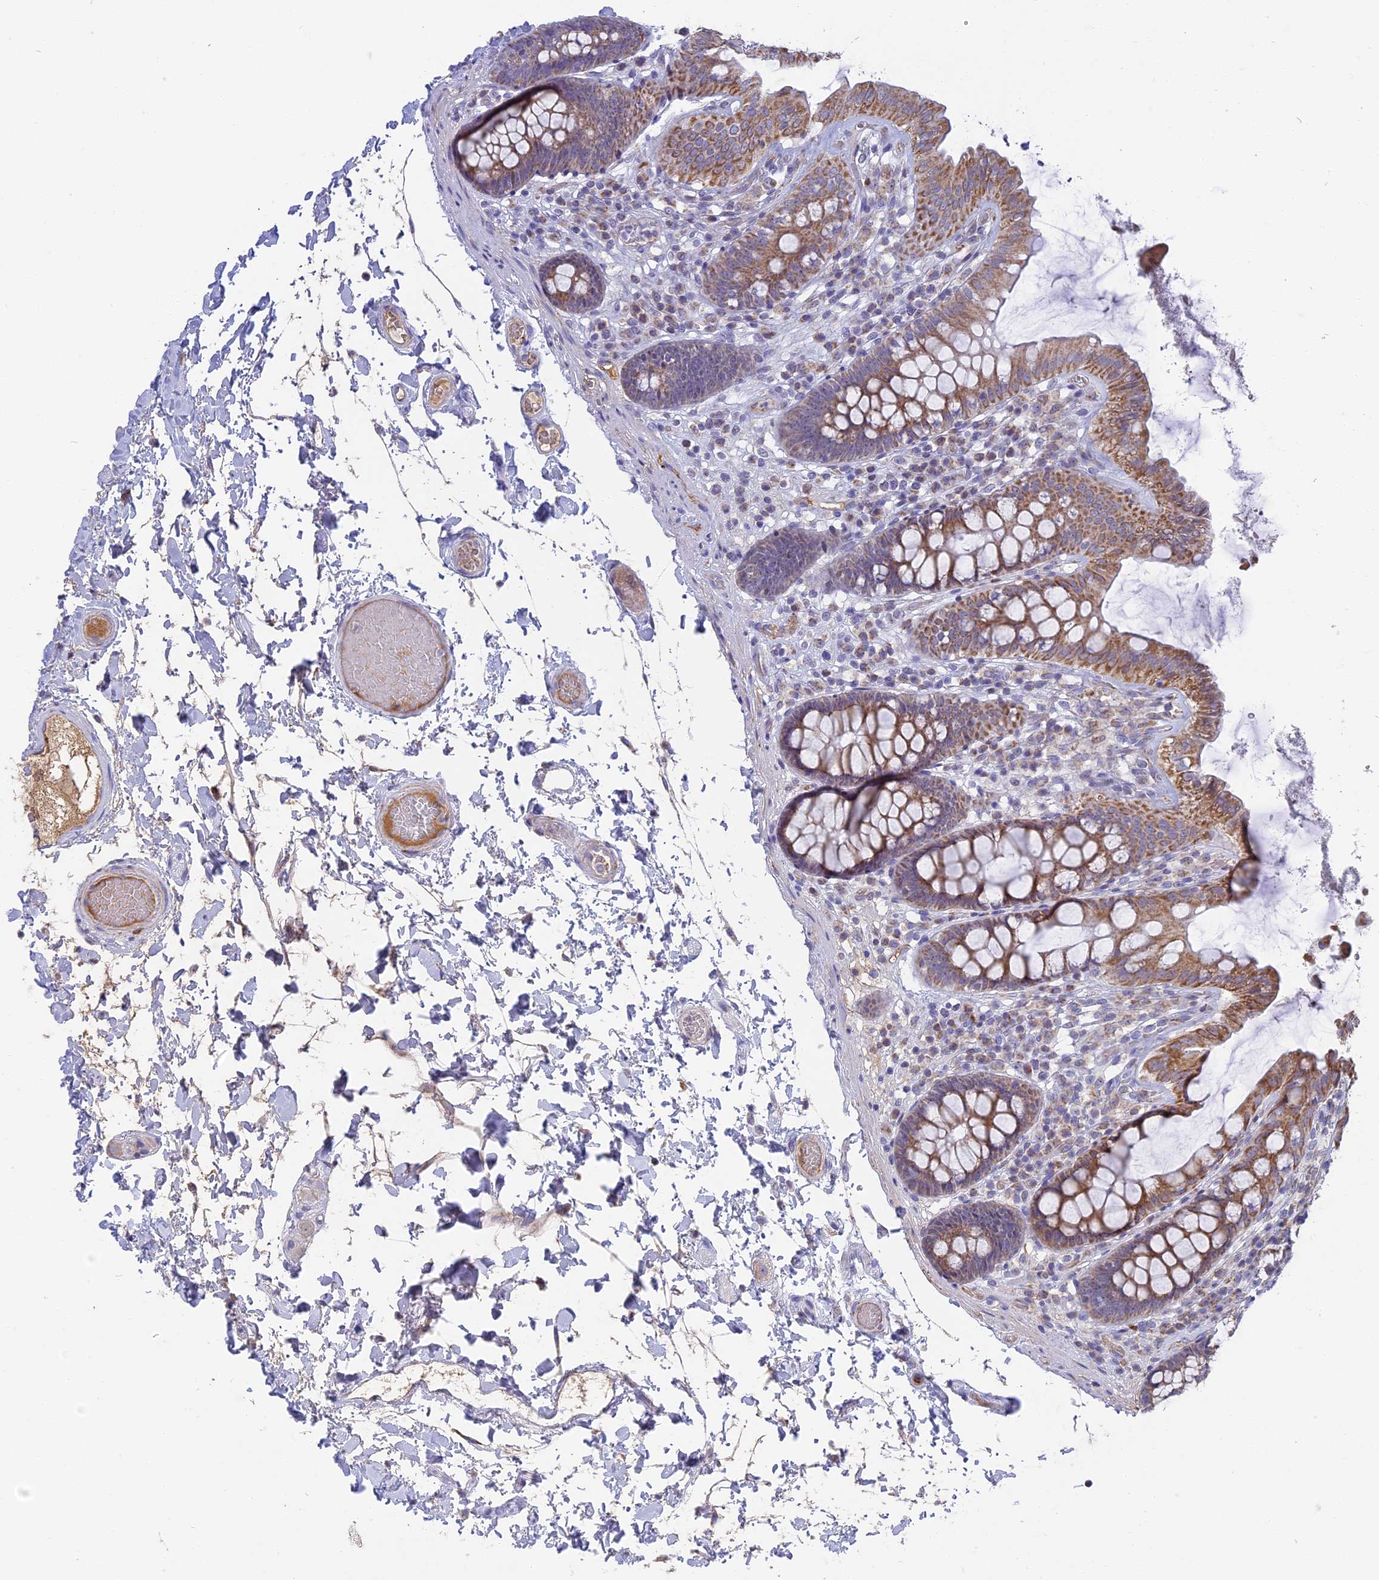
{"staining": {"intensity": "weak", "quantity": ">75%", "location": "cytoplasmic/membranous"}, "tissue": "colon", "cell_type": "Endothelial cells", "image_type": "normal", "snomed": [{"axis": "morphology", "description": "Normal tissue, NOS"}, {"axis": "topography", "description": "Colon"}], "caption": "Brown immunohistochemical staining in normal human colon exhibits weak cytoplasmic/membranous staining in approximately >75% of endothelial cells. (DAB = brown stain, brightfield microscopy at high magnification).", "gene": "DTWD1", "patient": {"sex": "male", "age": 84}}